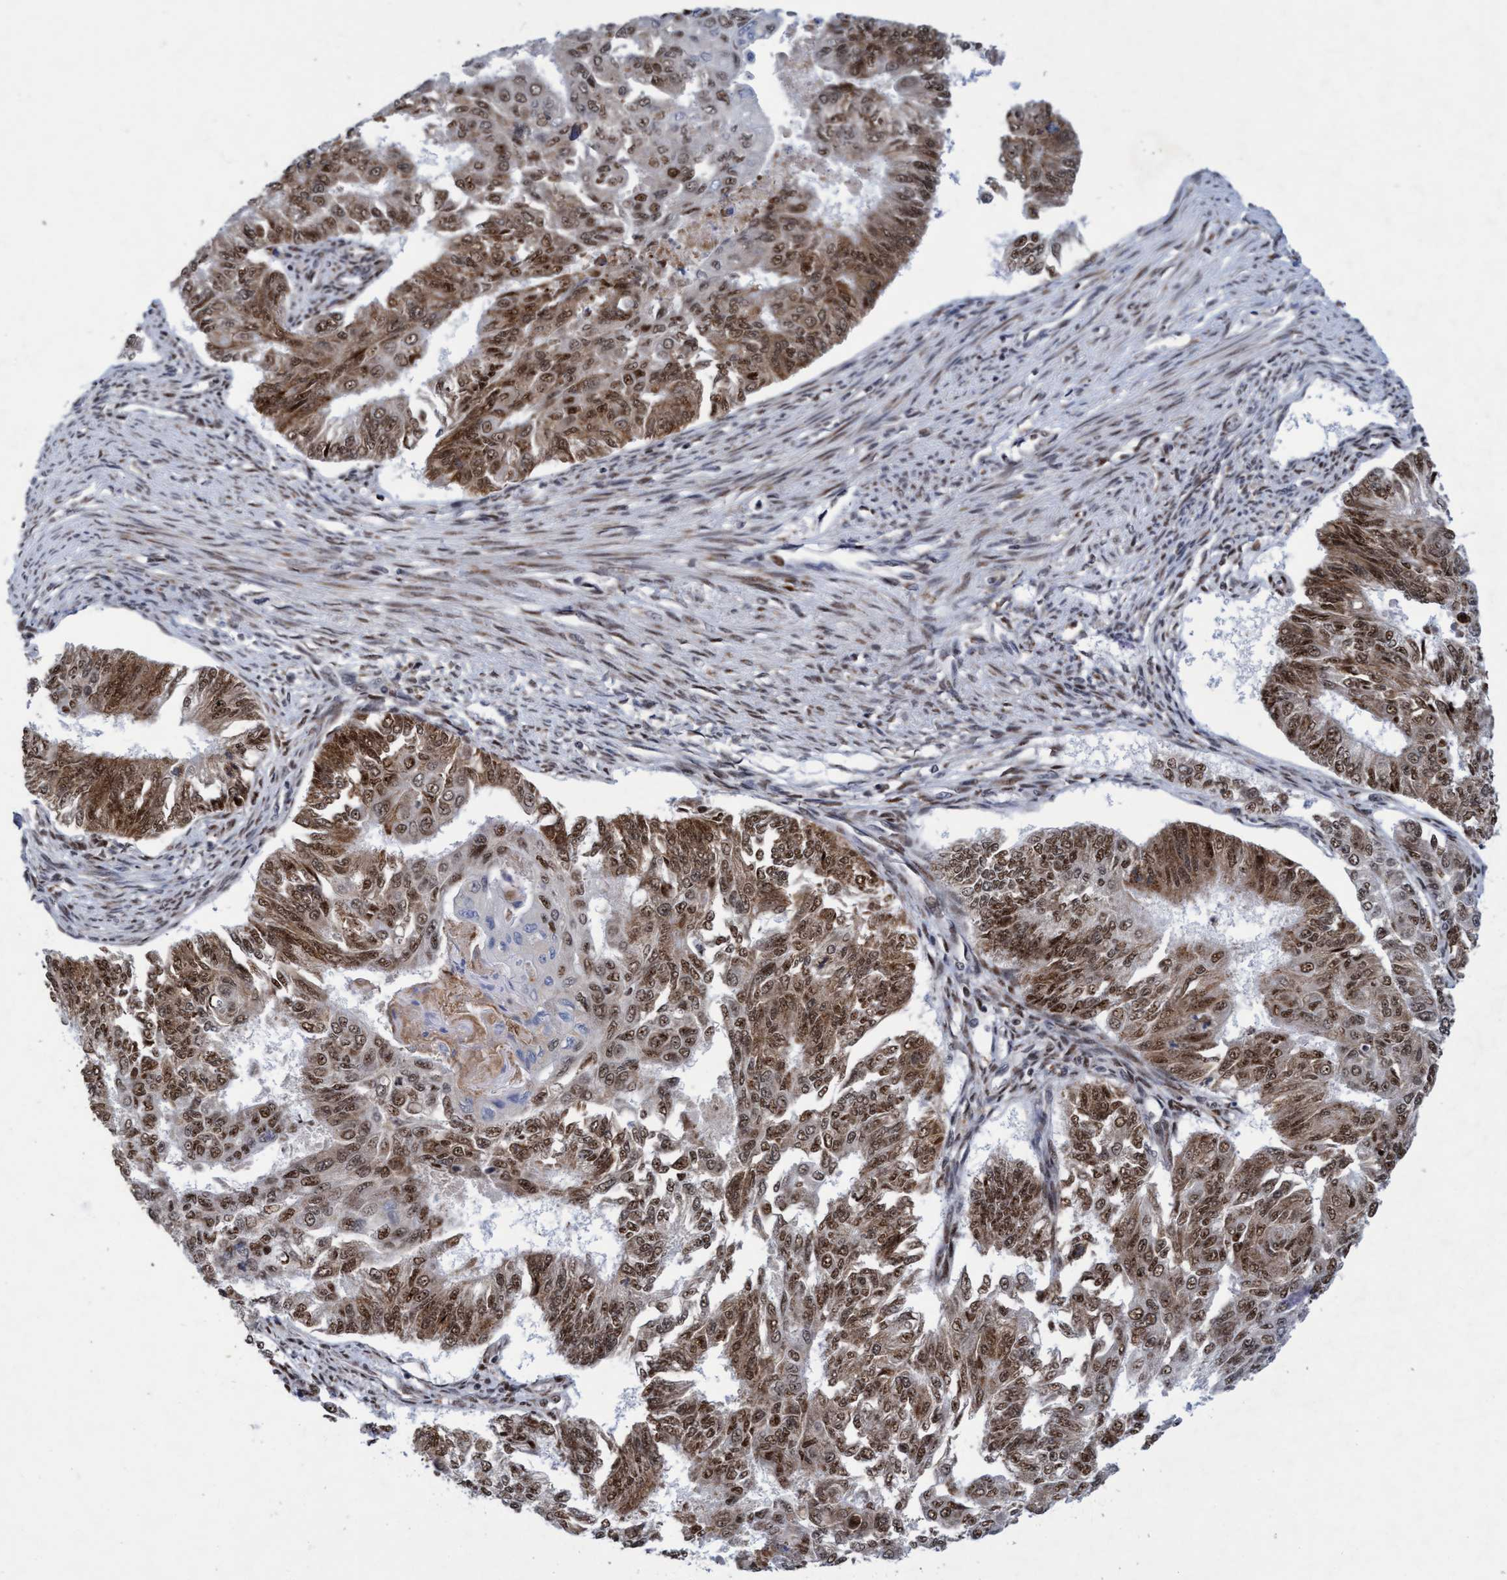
{"staining": {"intensity": "moderate", "quantity": ">75%", "location": "cytoplasmic/membranous,nuclear"}, "tissue": "endometrial cancer", "cell_type": "Tumor cells", "image_type": "cancer", "snomed": [{"axis": "morphology", "description": "Adenocarcinoma, NOS"}, {"axis": "topography", "description": "Endometrium"}], "caption": "This micrograph demonstrates immunohistochemistry staining of human endometrial cancer, with medium moderate cytoplasmic/membranous and nuclear expression in approximately >75% of tumor cells.", "gene": "GLT6D1", "patient": {"sex": "female", "age": 32}}